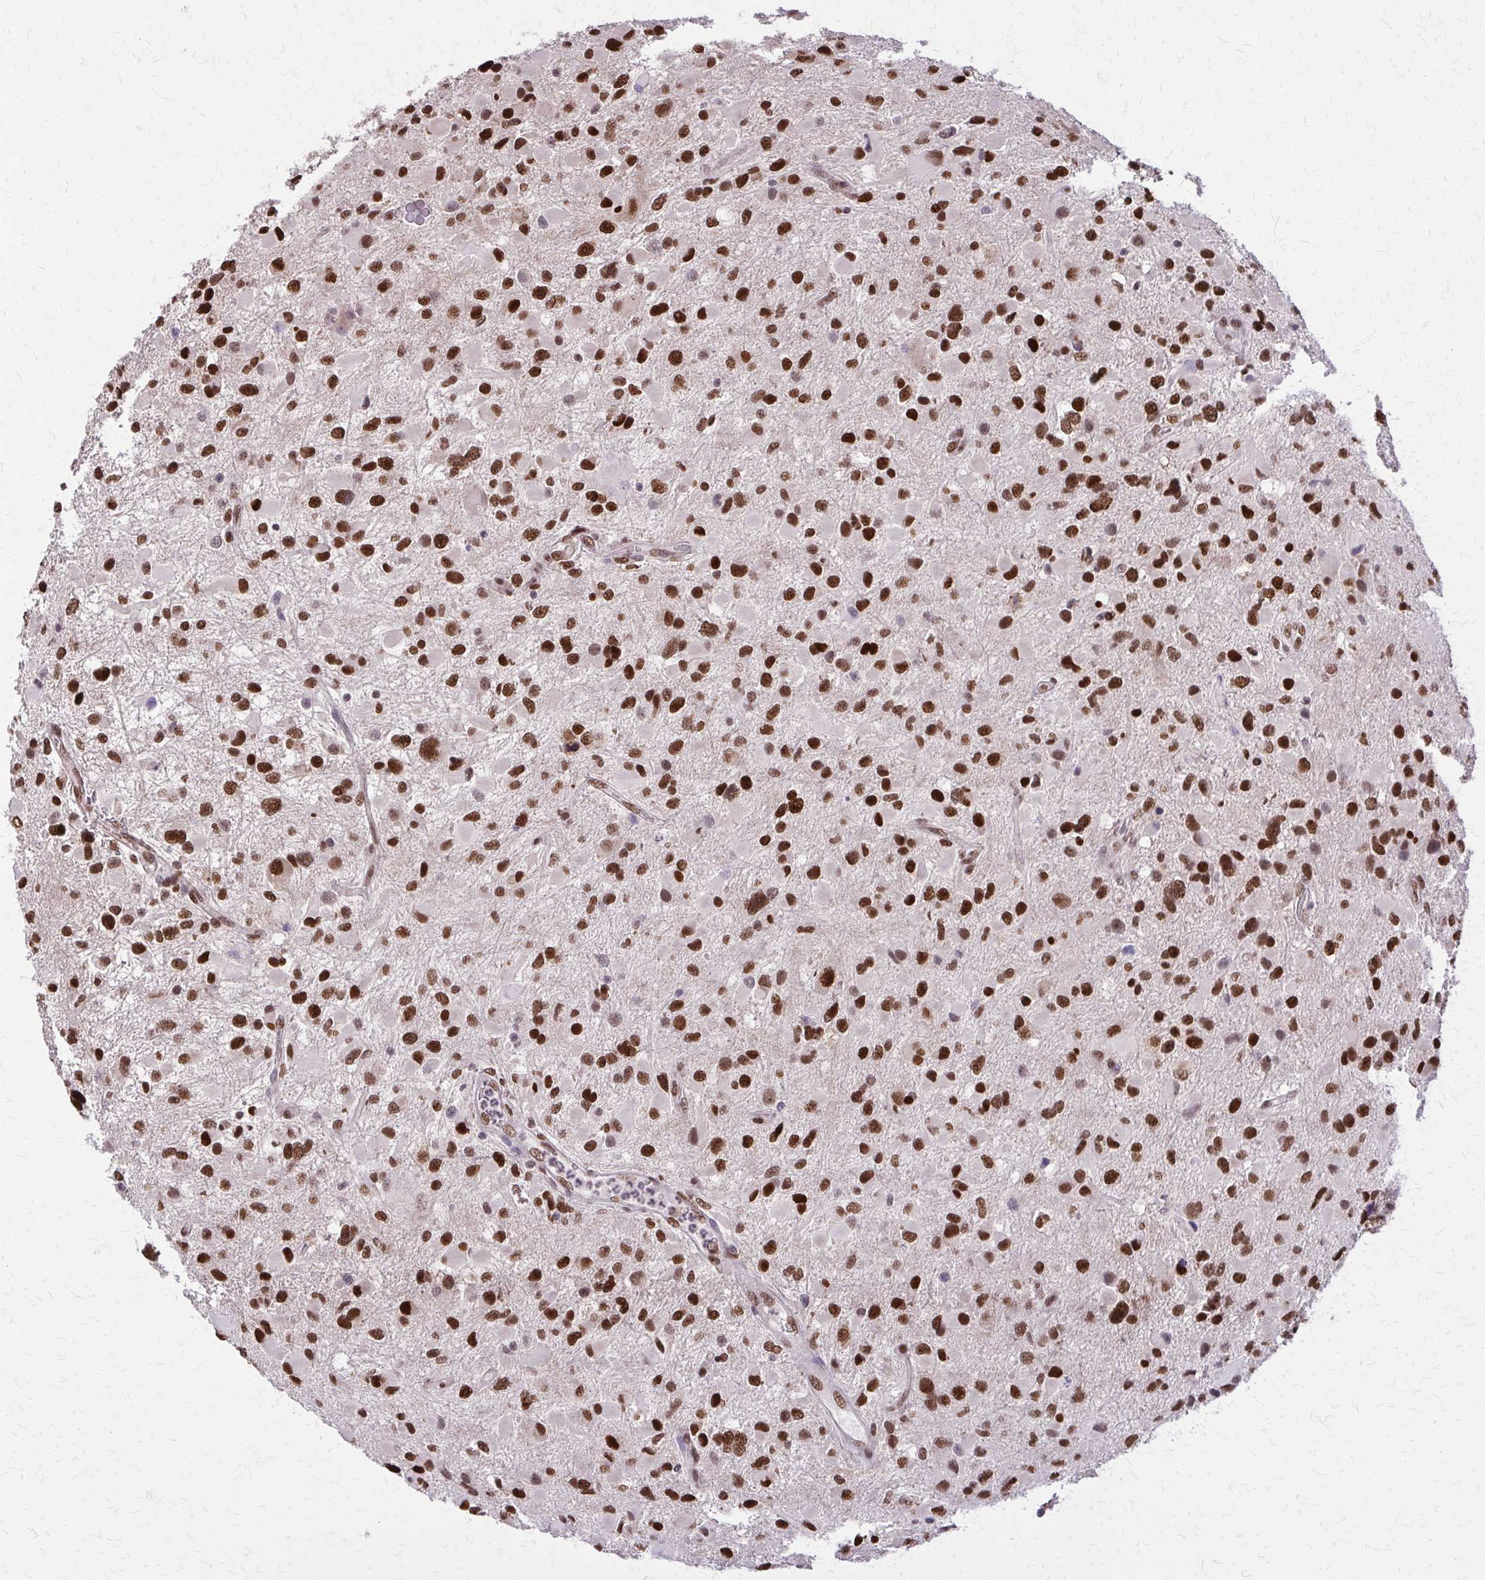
{"staining": {"intensity": "strong", "quantity": ">75%", "location": "nuclear"}, "tissue": "glioma", "cell_type": "Tumor cells", "image_type": "cancer", "snomed": [{"axis": "morphology", "description": "Glioma, malignant, Low grade"}, {"axis": "topography", "description": "Brain"}], "caption": "A photomicrograph showing strong nuclear positivity in about >75% of tumor cells in malignant glioma (low-grade), as visualized by brown immunohistochemical staining.", "gene": "TTF1", "patient": {"sex": "female", "age": 32}}